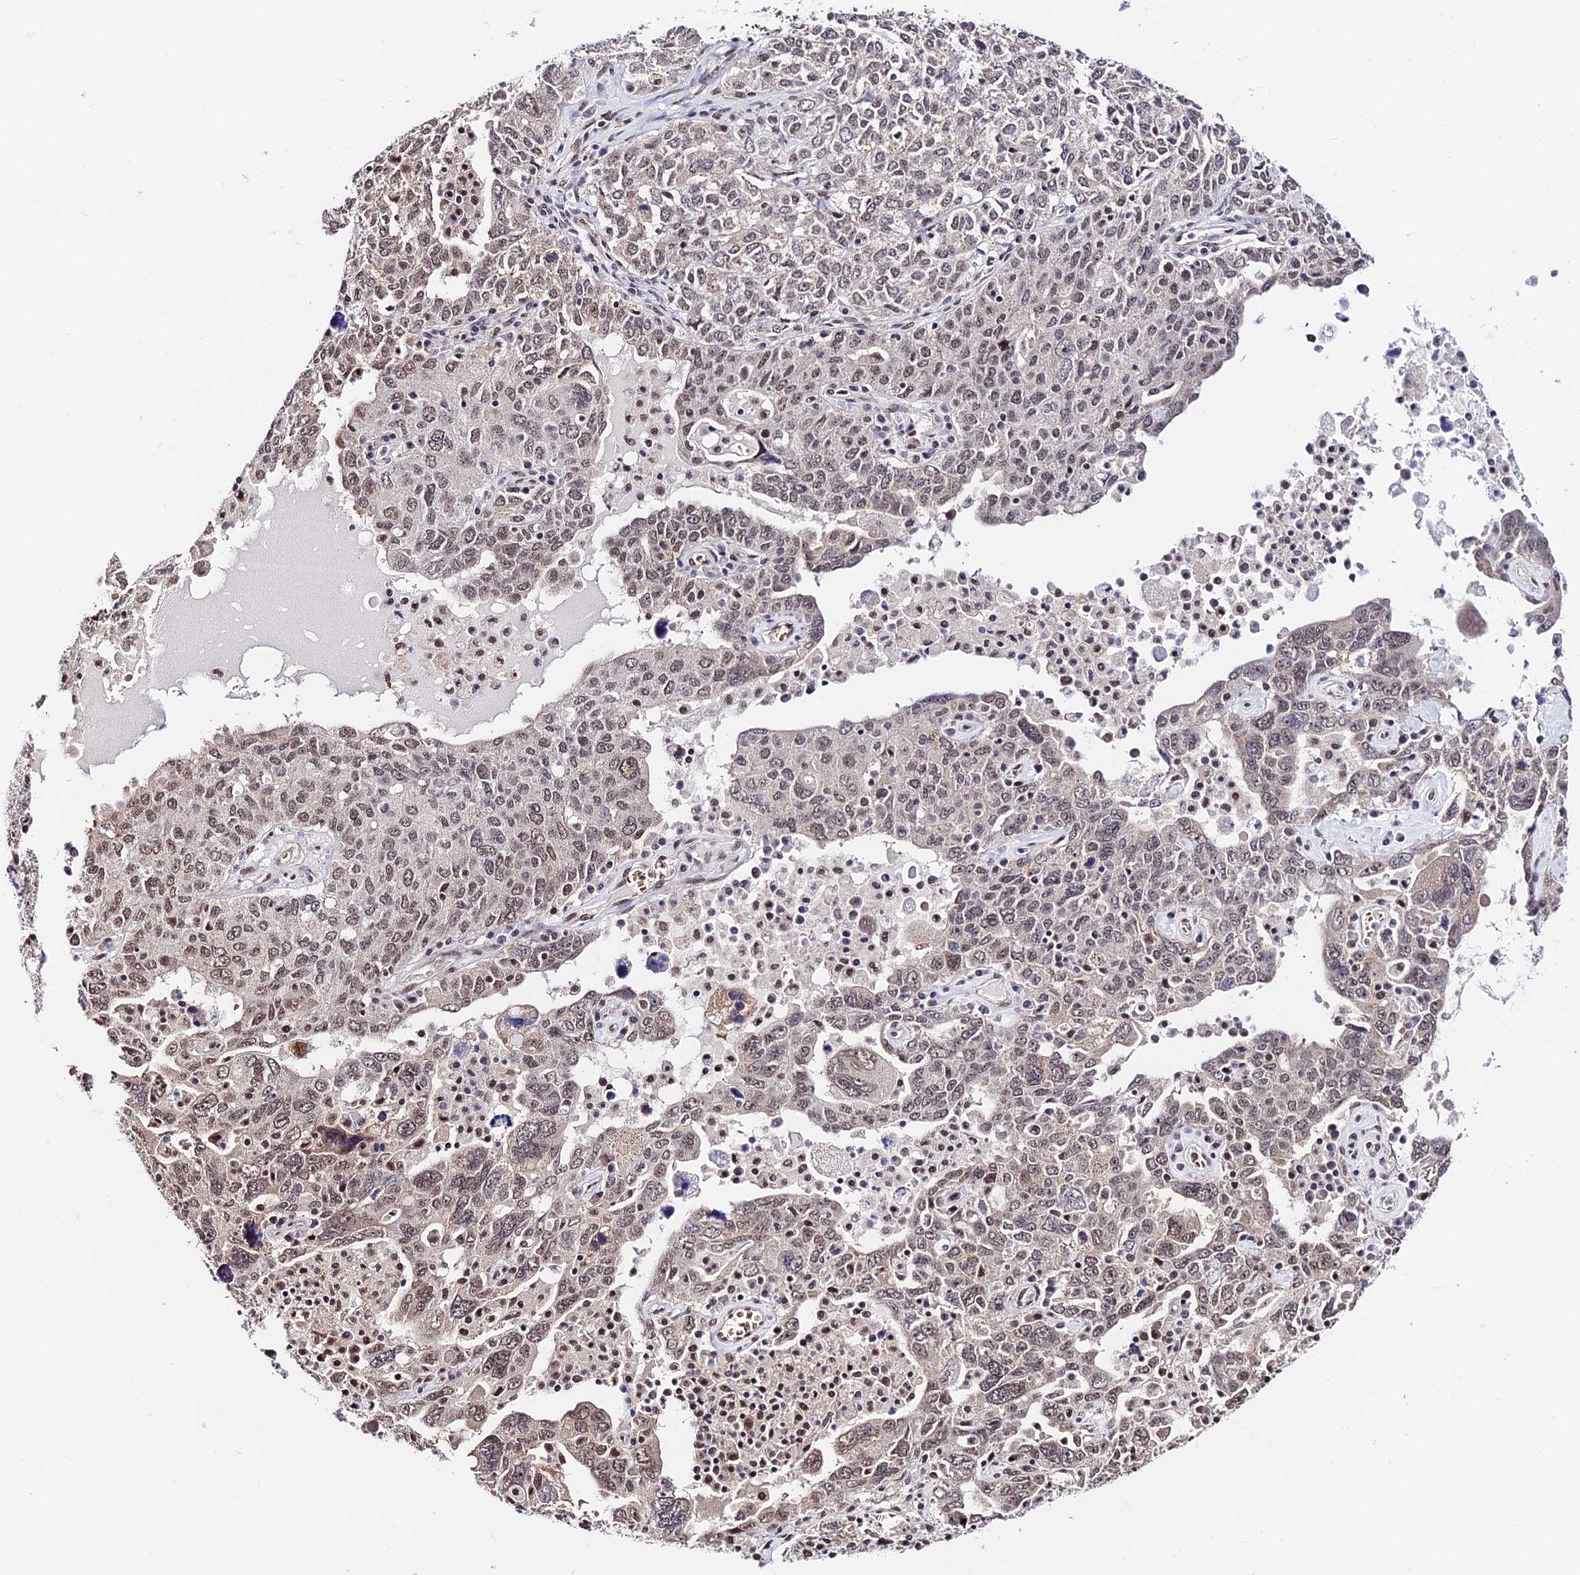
{"staining": {"intensity": "moderate", "quantity": ">75%", "location": "nuclear"}, "tissue": "ovarian cancer", "cell_type": "Tumor cells", "image_type": "cancer", "snomed": [{"axis": "morphology", "description": "Carcinoma, endometroid"}, {"axis": "topography", "description": "Ovary"}], "caption": "The photomicrograph reveals staining of endometroid carcinoma (ovarian), revealing moderate nuclear protein positivity (brown color) within tumor cells. The protein is stained brown, and the nuclei are stained in blue (DAB (3,3'-diaminobenzidine) IHC with brightfield microscopy, high magnification).", "gene": "RBM42", "patient": {"sex": "female", "age": 62}}